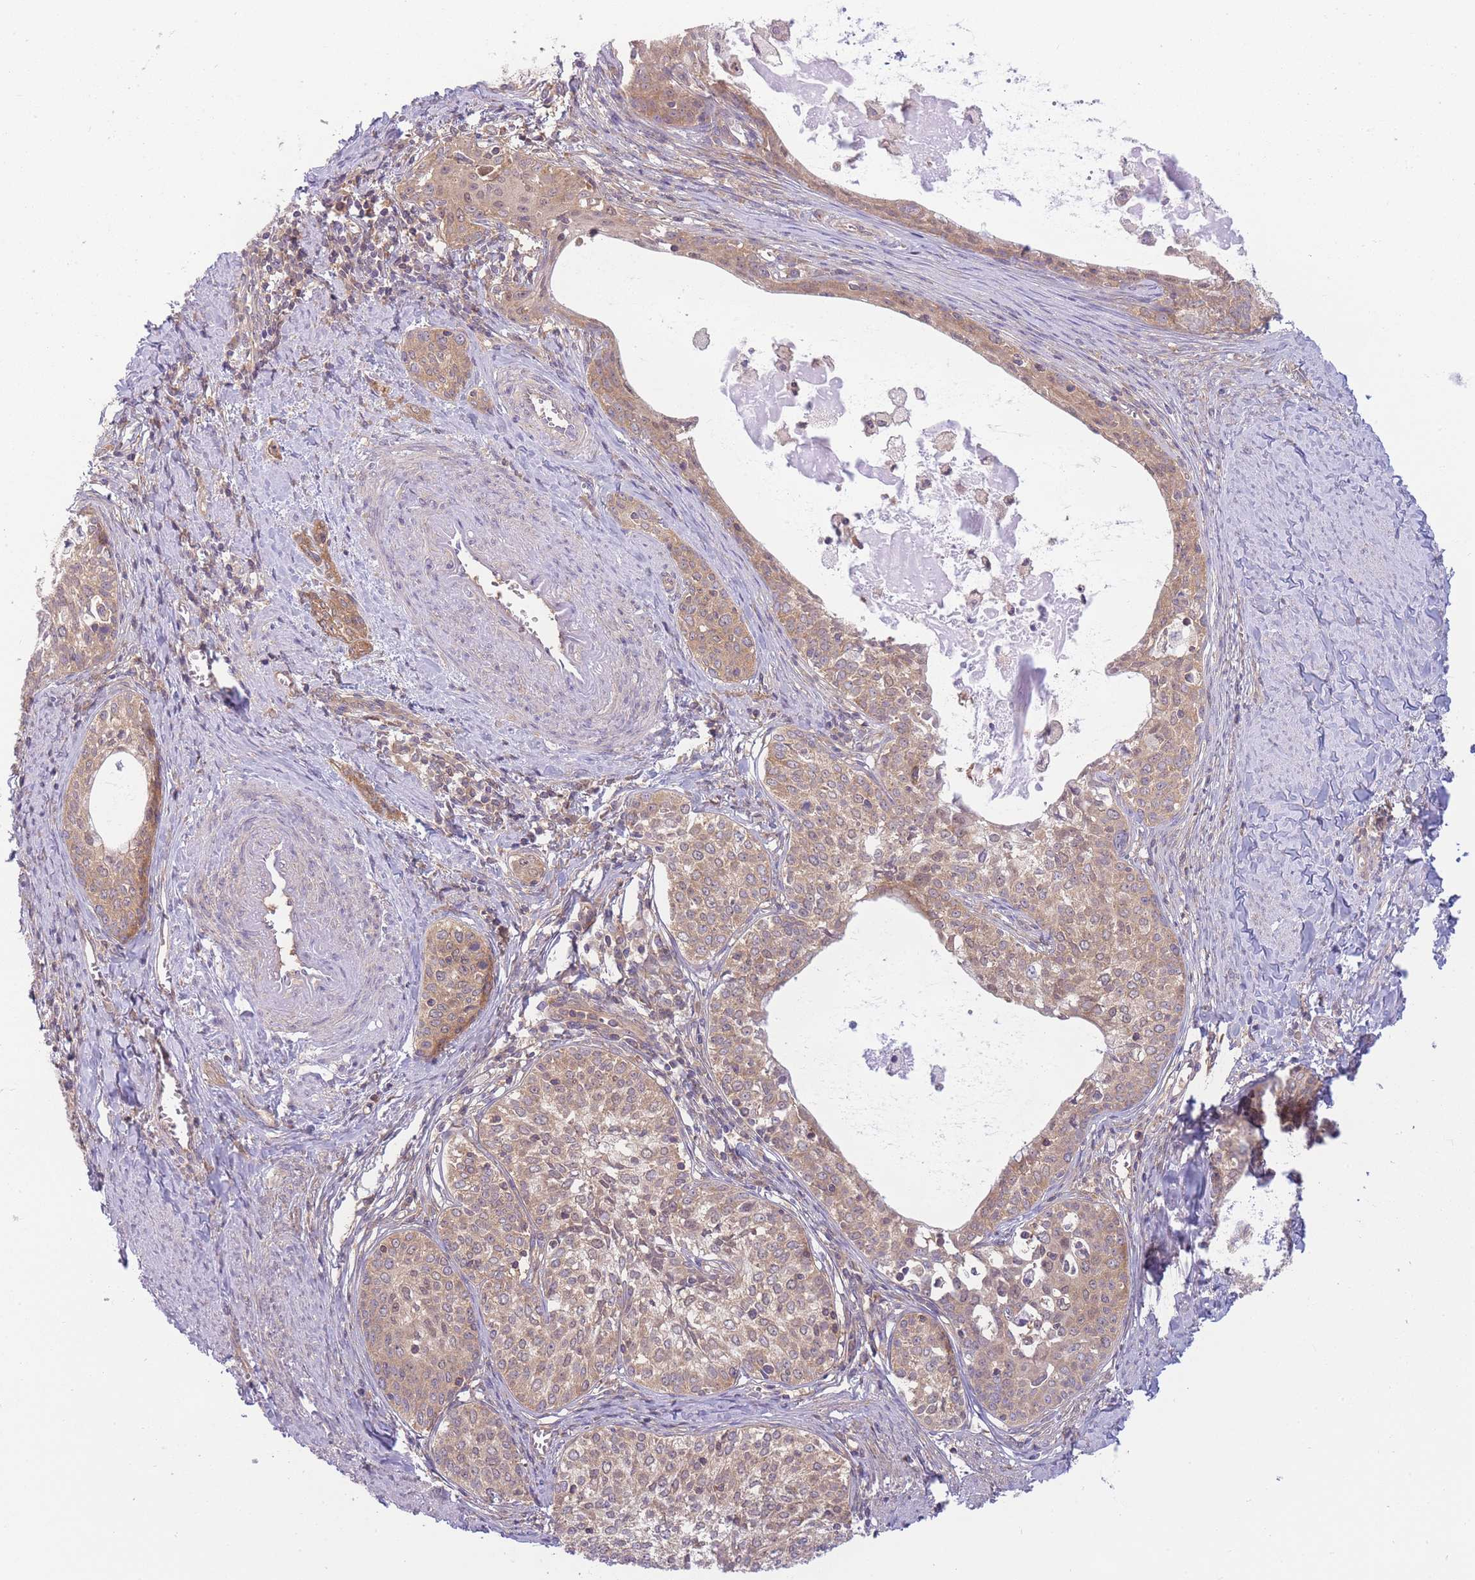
{"staining": {"intensity": "weak", "quantity": ">75%", "location": "cytoplasmic/membranous"}, "tissue": "cervical cancer", "cell_type": "Tumor cells", "image_type": "cancer", "snomed": [{"axis": "morphology", "description": "Squamous cell carcinoma, NOS"}, {"axis": "morphology", "description": "Adenocarcinoma, NOS"}, {"axis": "topography", "description": "Cervix"}], "caption": "This micrograph displays IHC staining of human cervical cancer (adenocarcinoma), with low weak cytoplasmic/membranous expression in about >75% of tumor cells.", "gene": "PFDN6", "patient": {"sex": "female", "age": 52}}